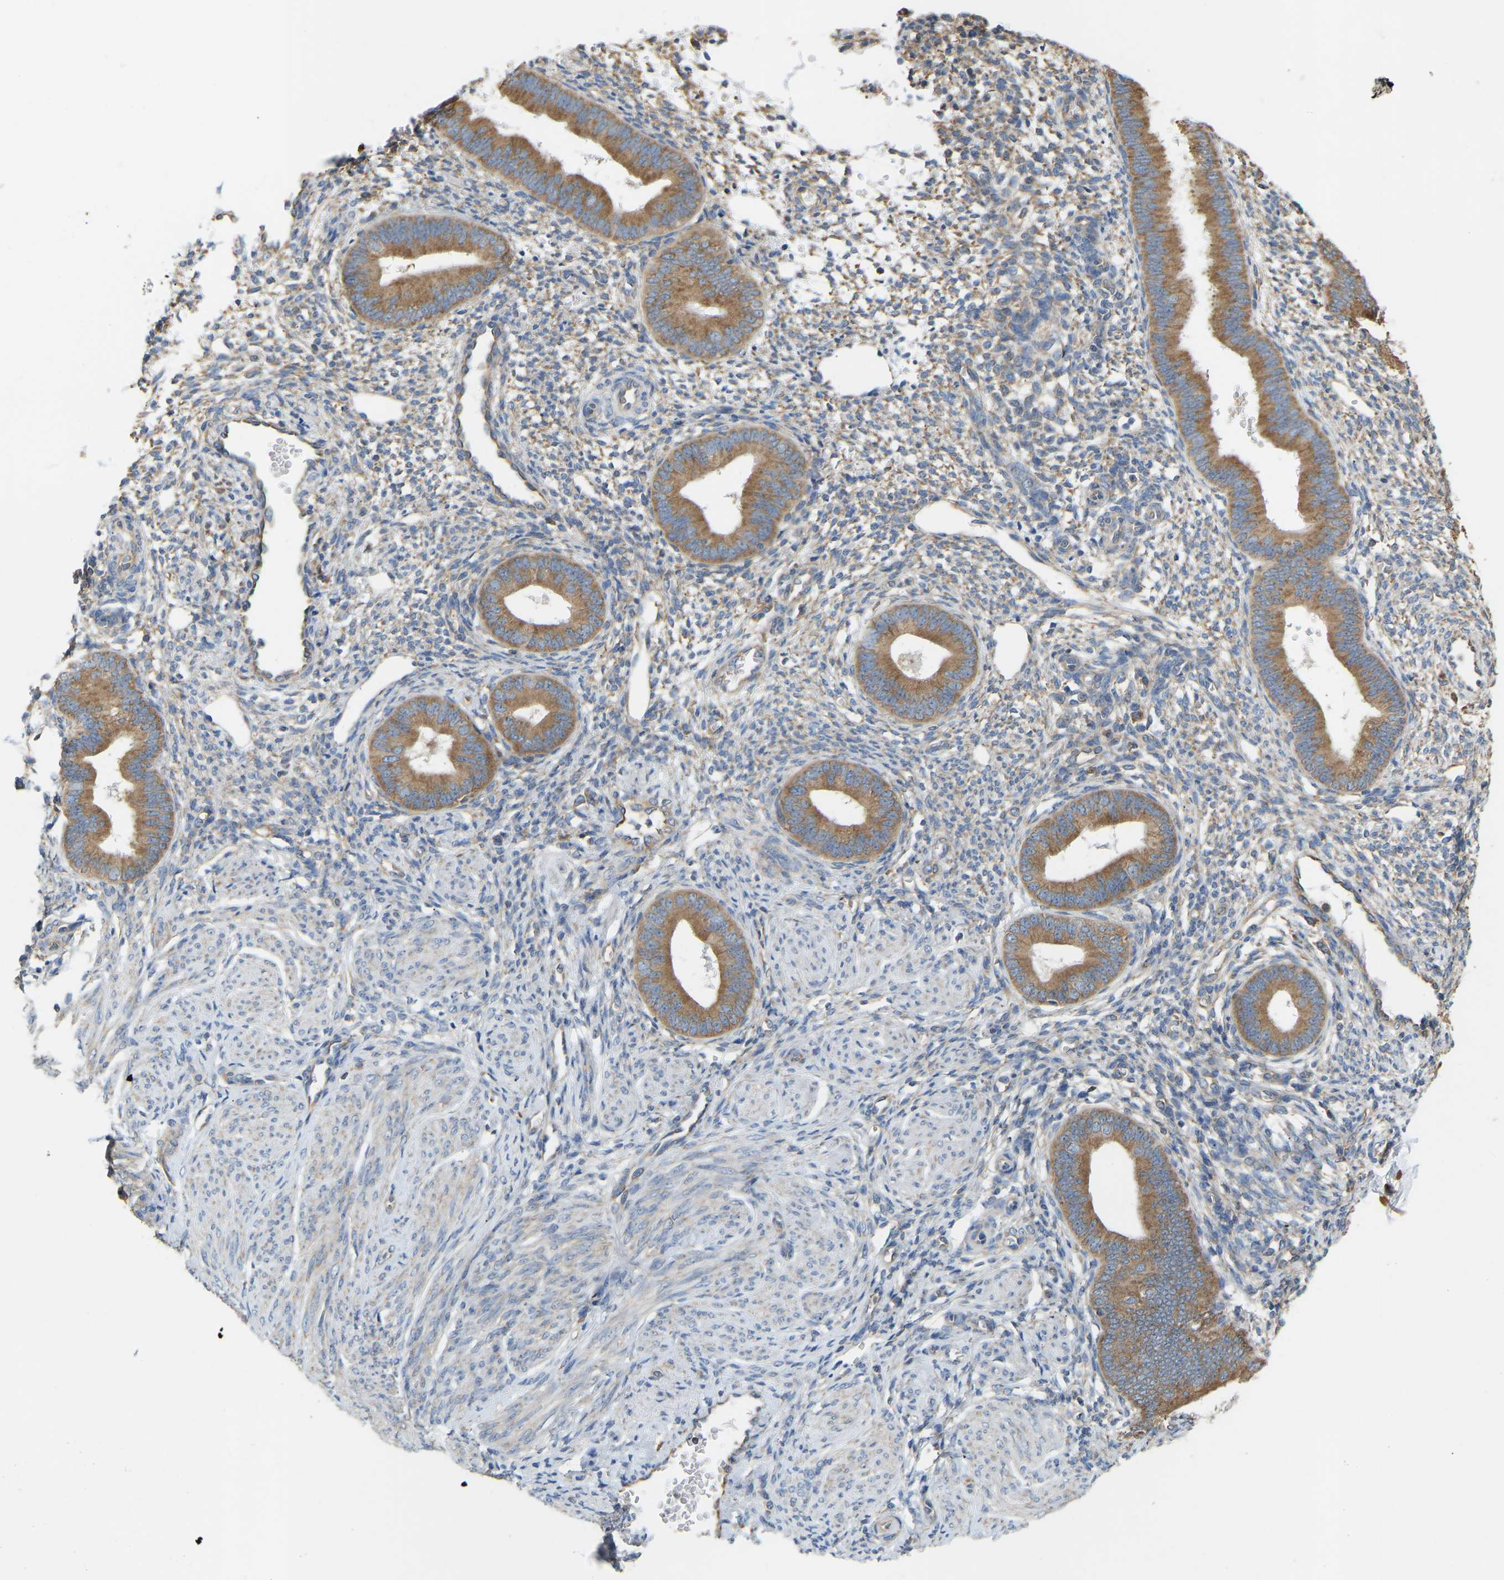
{"staining": {"intensity": "moderate", "quantity": "25%-75%", "location": "cytoplasmic/membranous"}, "tissue": "endometrium", "cell_type": "Cells in endometrial stroma", "image_type": "normal", "snomed": [{"axis": "morphology", "description": "Normal tissue, NOS"}, {"axis": "topography", "description": "Endometrium"}], "caption": "Immunohistochemical staining of benign endometrium displays moderate cytoplasmic/membranous protein positivity in approximately 25%-75% of cells in endometrial stroma. The protein is shown in brown color, while the nuclei are stained blue.", "gene": "RPS6KB2", "patient": {"sex": "female", "age": 46}}